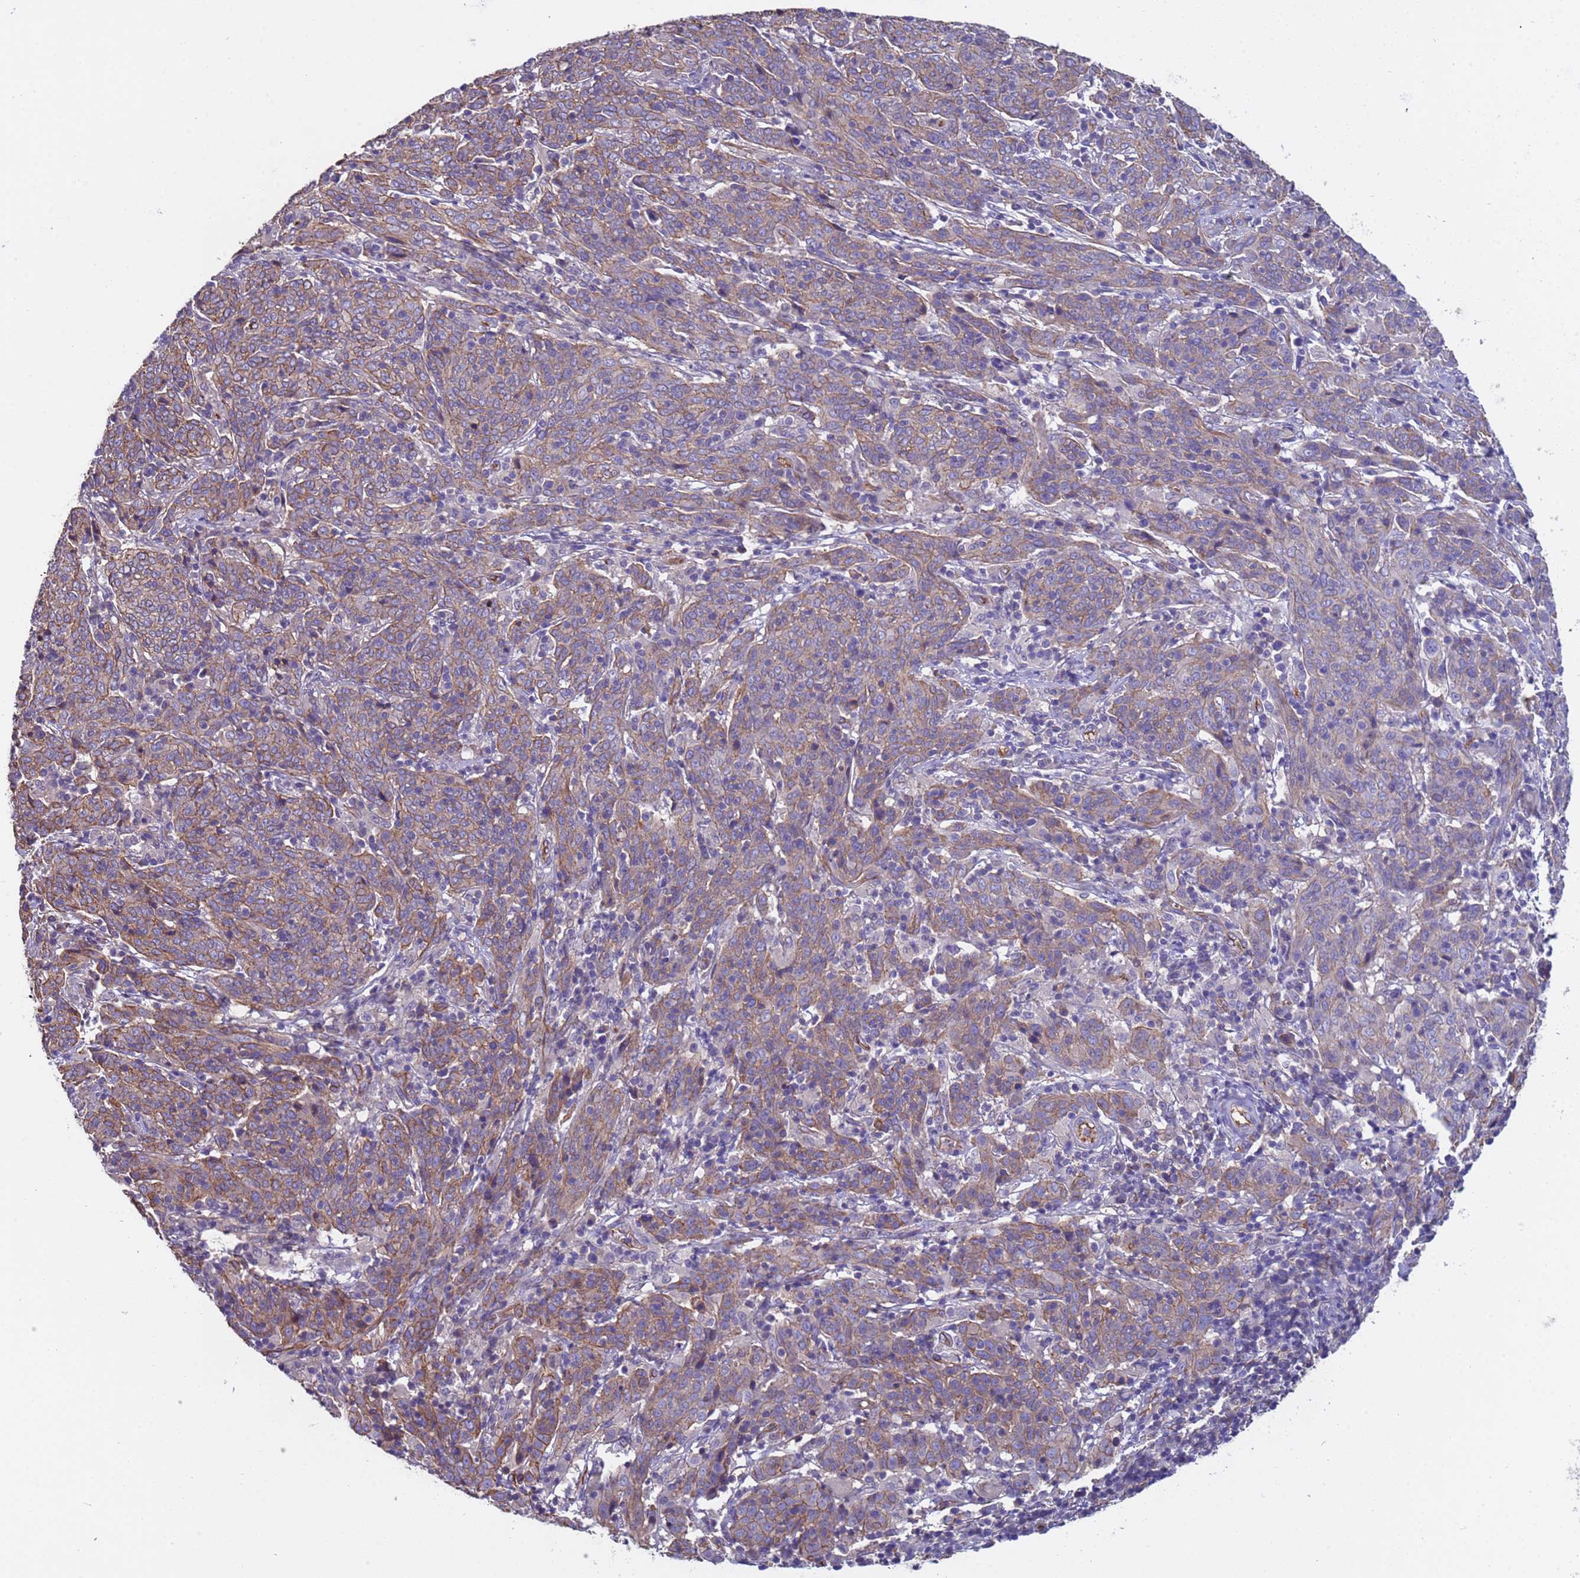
{"staining": {"intensity": "weak", "quantity": "25%-75%", "location": "cytoplasmic/membranous"}, "tissue": "cervical cancer", "cell_type": "Tumor cells", "image_type": "cancer", "snomed": [{"axis": "morphology", "description": "Squamous cell carcinoma, NOS"}, {"axis": "topography", "description": "Cervix"}], "caption": "Squamous cell carcinoma (cervical) stained with a protein marker shows weak staining in tumor cells.", "gene": "ZNF248", "patient": {"sex": "female", "age": 67}}